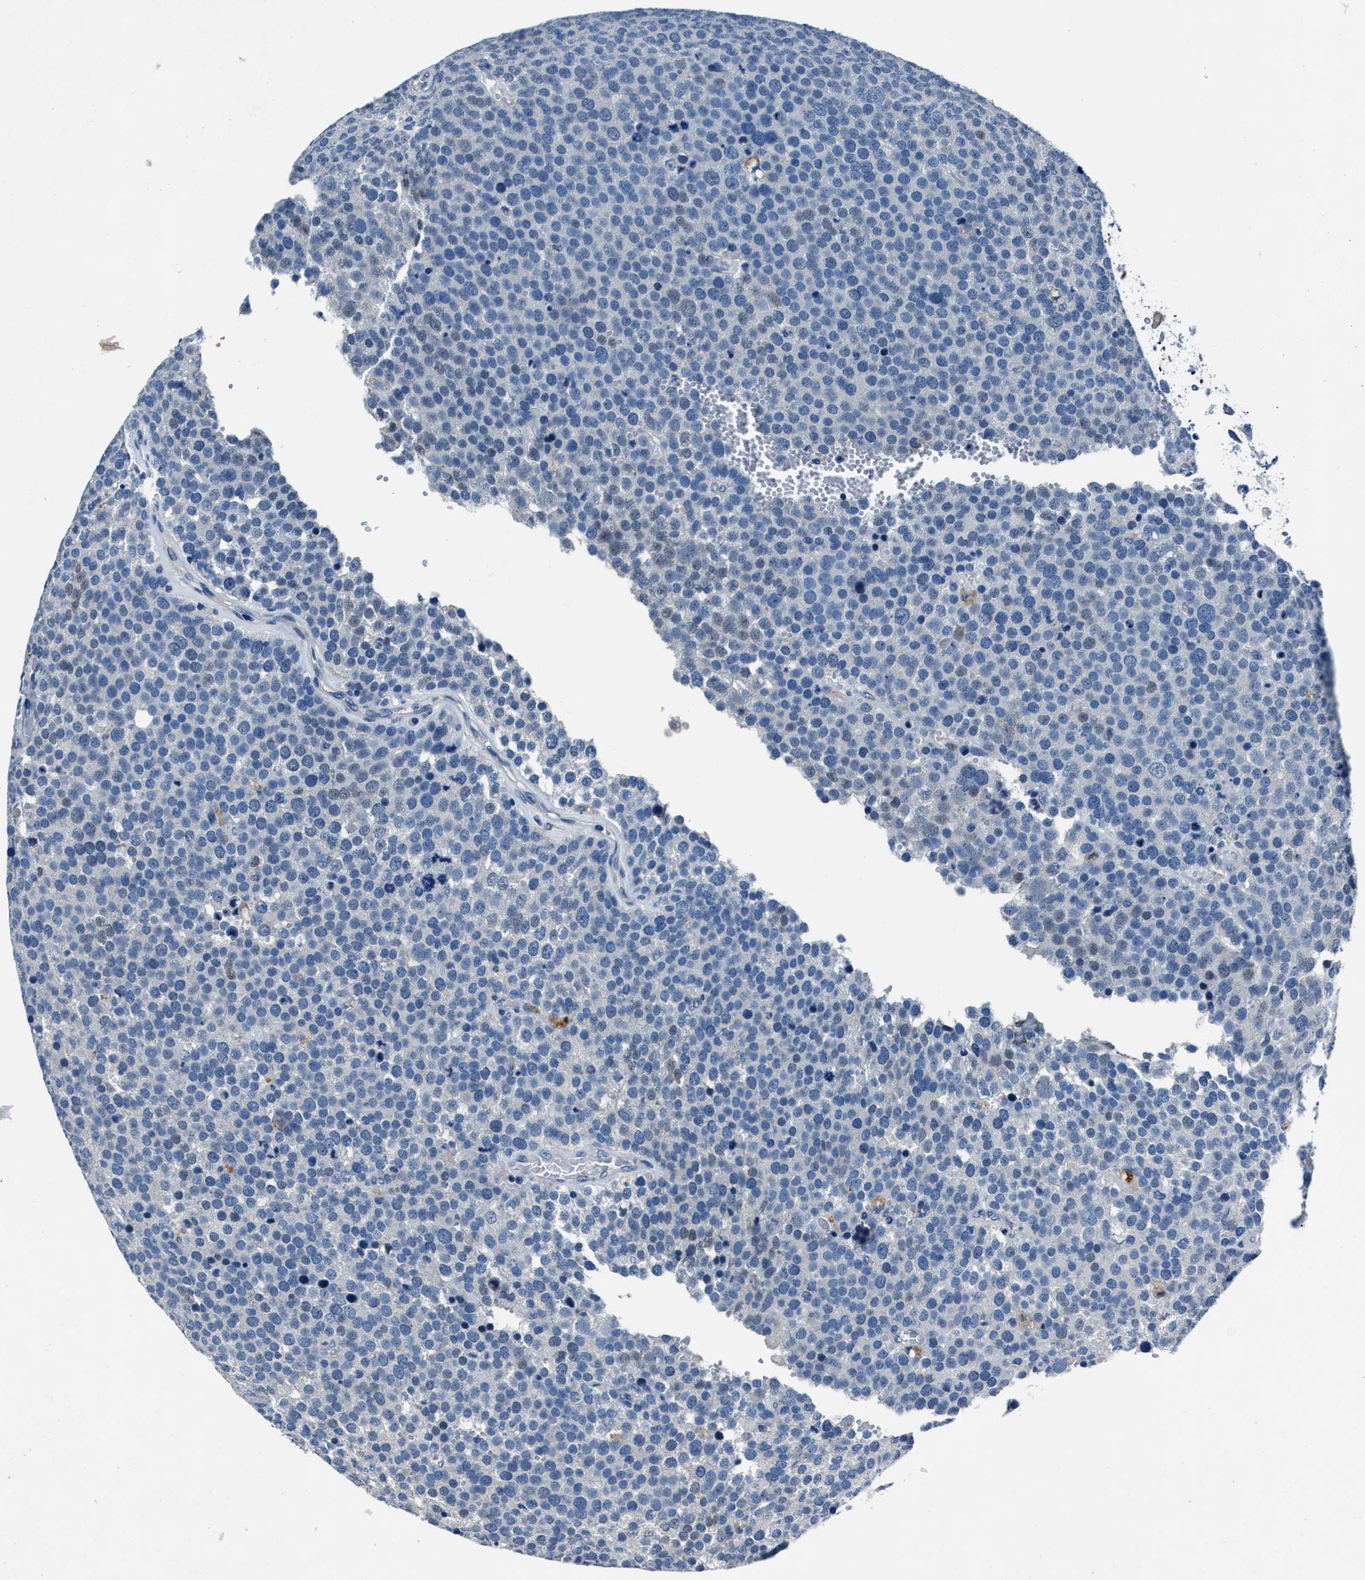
{"staining": {"intensity": "negative", "quantity": "none", "location": "none"}, "tissue": "testis cancer", "cell_type": "Tumor cells", "image_type": "cancer", "snomed": [{"axis": "morphology", "description": "Normal tissue, NOS"}, {"axis": "morphology", "description": "Seminoma, NOS"}, {"axis": "topography", "description": "Testis"}], "caption": "Immunohistochemical staining of testis cancer shows no significant staining in tumor cells.", "gene": "NACAD", "patient": {"sex": "male", "age": 71}}